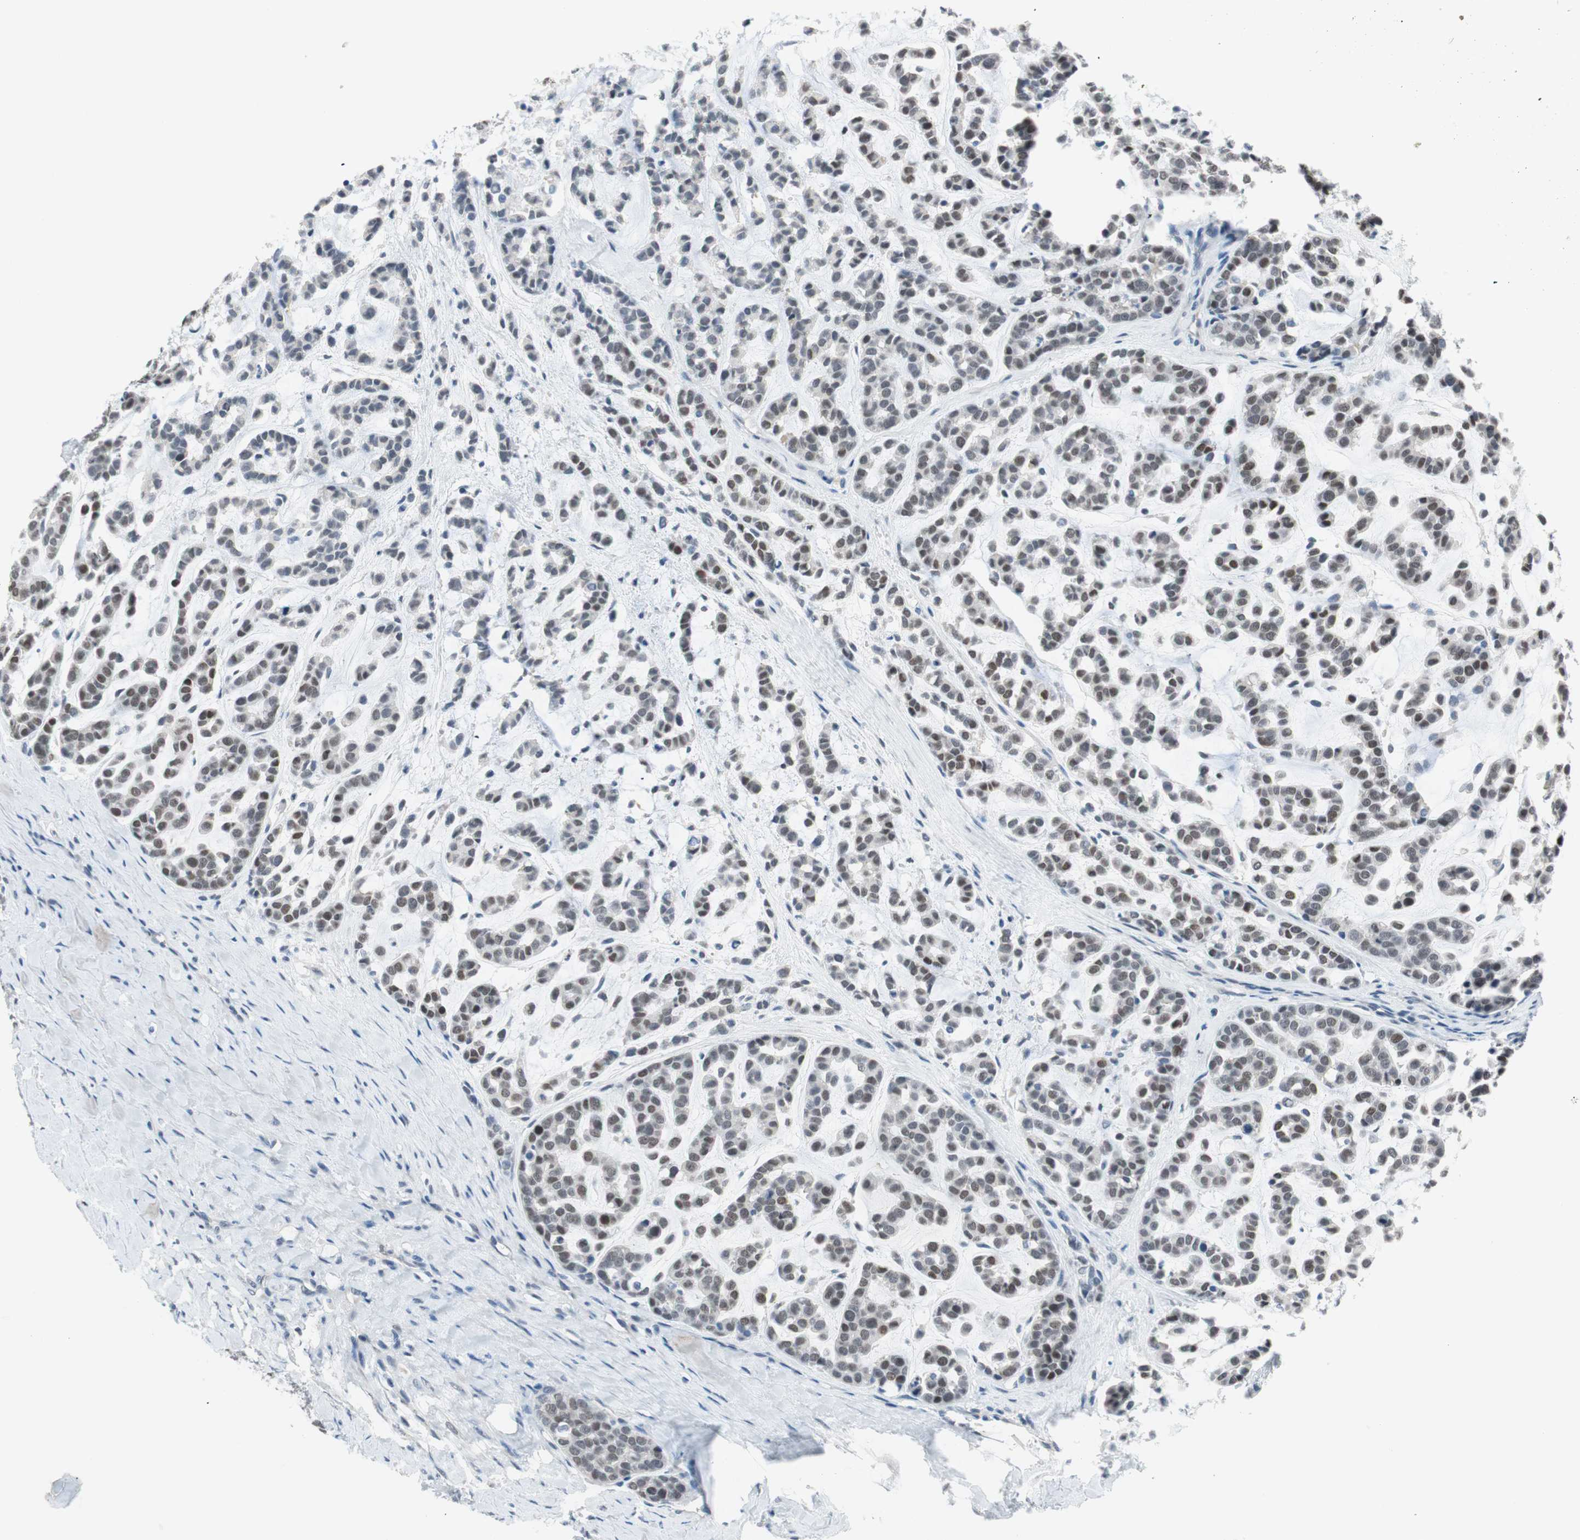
{"staining": {"intensity": "weak", "quantity": "25%-75%", "location": "nuclear"}, "tissue": "head and neck cancer", "cell_type": "Tumor cells", "image_type": "cancer", "snomed": [{"axis": "morphology", "description": "Adenocarcinoma, NOS"}, {"axis": "morphology", "description": "Adenoma, NOS"}, {"axis": "topography", "description": "Head-Neck"}], "caption": "This micrograph shows immunohistochemistry (IHC) staining of human adenoma (head and neck), with low weak nuclear positivity in approximately 25%-75% of tumor cells.", "gene": "GRHL1", "patient": {"sex": "female", "age": 55}}